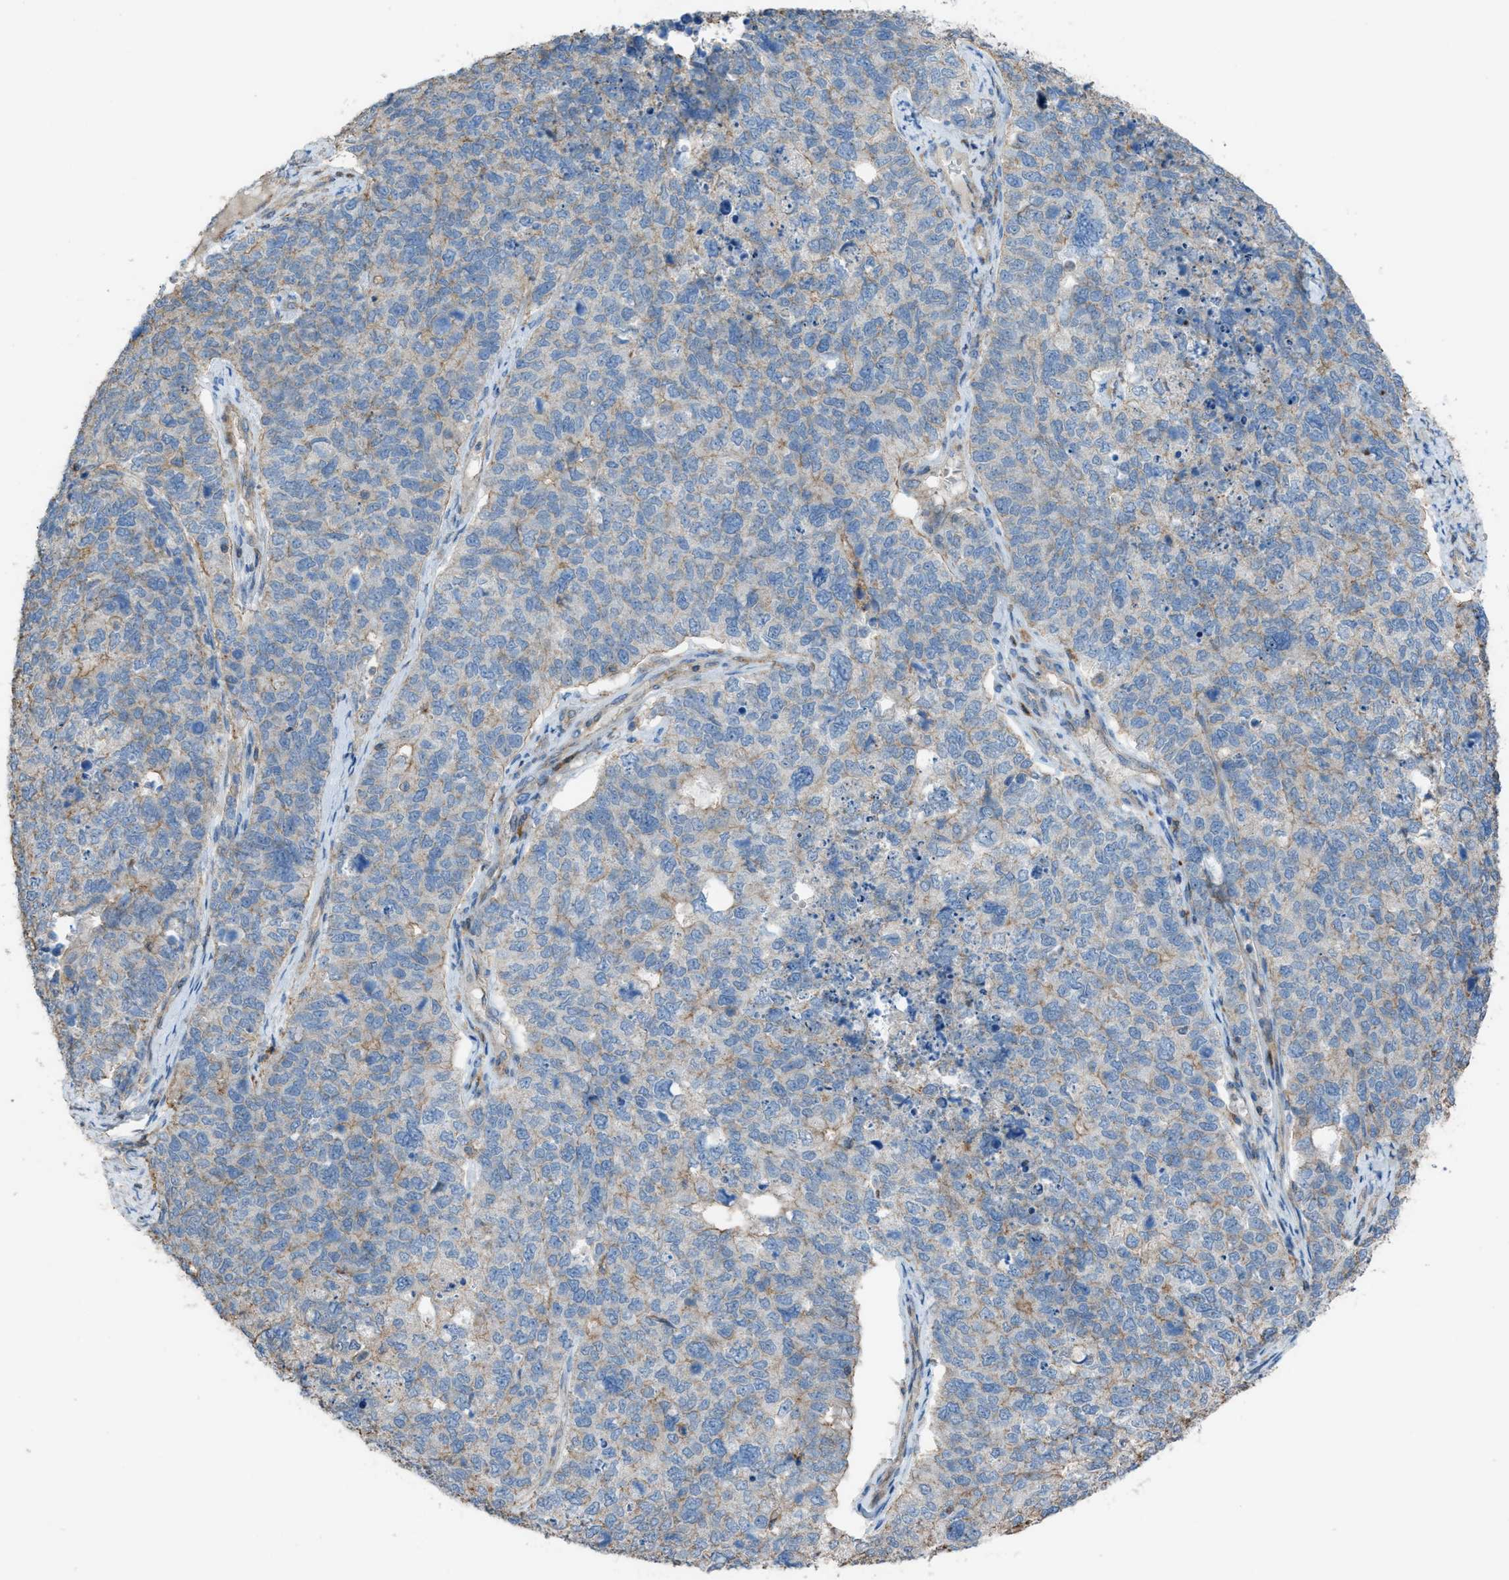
{"staining": {"intensity": "weak", "quantity": ">75%", "location": "cytoplasmic/membranous"}, "tissue": "cervical cancer", "cell_type": "Tumor cells", "image_type": "cancer", "snomed": [{"axis": "morphology", "description": "Squamous cell carcinoma, NOS"}, {"axis": "topography", "description": "Cervix"}], "caption": "A brown stain labels weak cytoplasmic/membranous positivity of a protein in human cervical squamous cell carcinoma tumor cells.", "gene": "NCK2", "patient": {"sex": "female", "age": 63}}